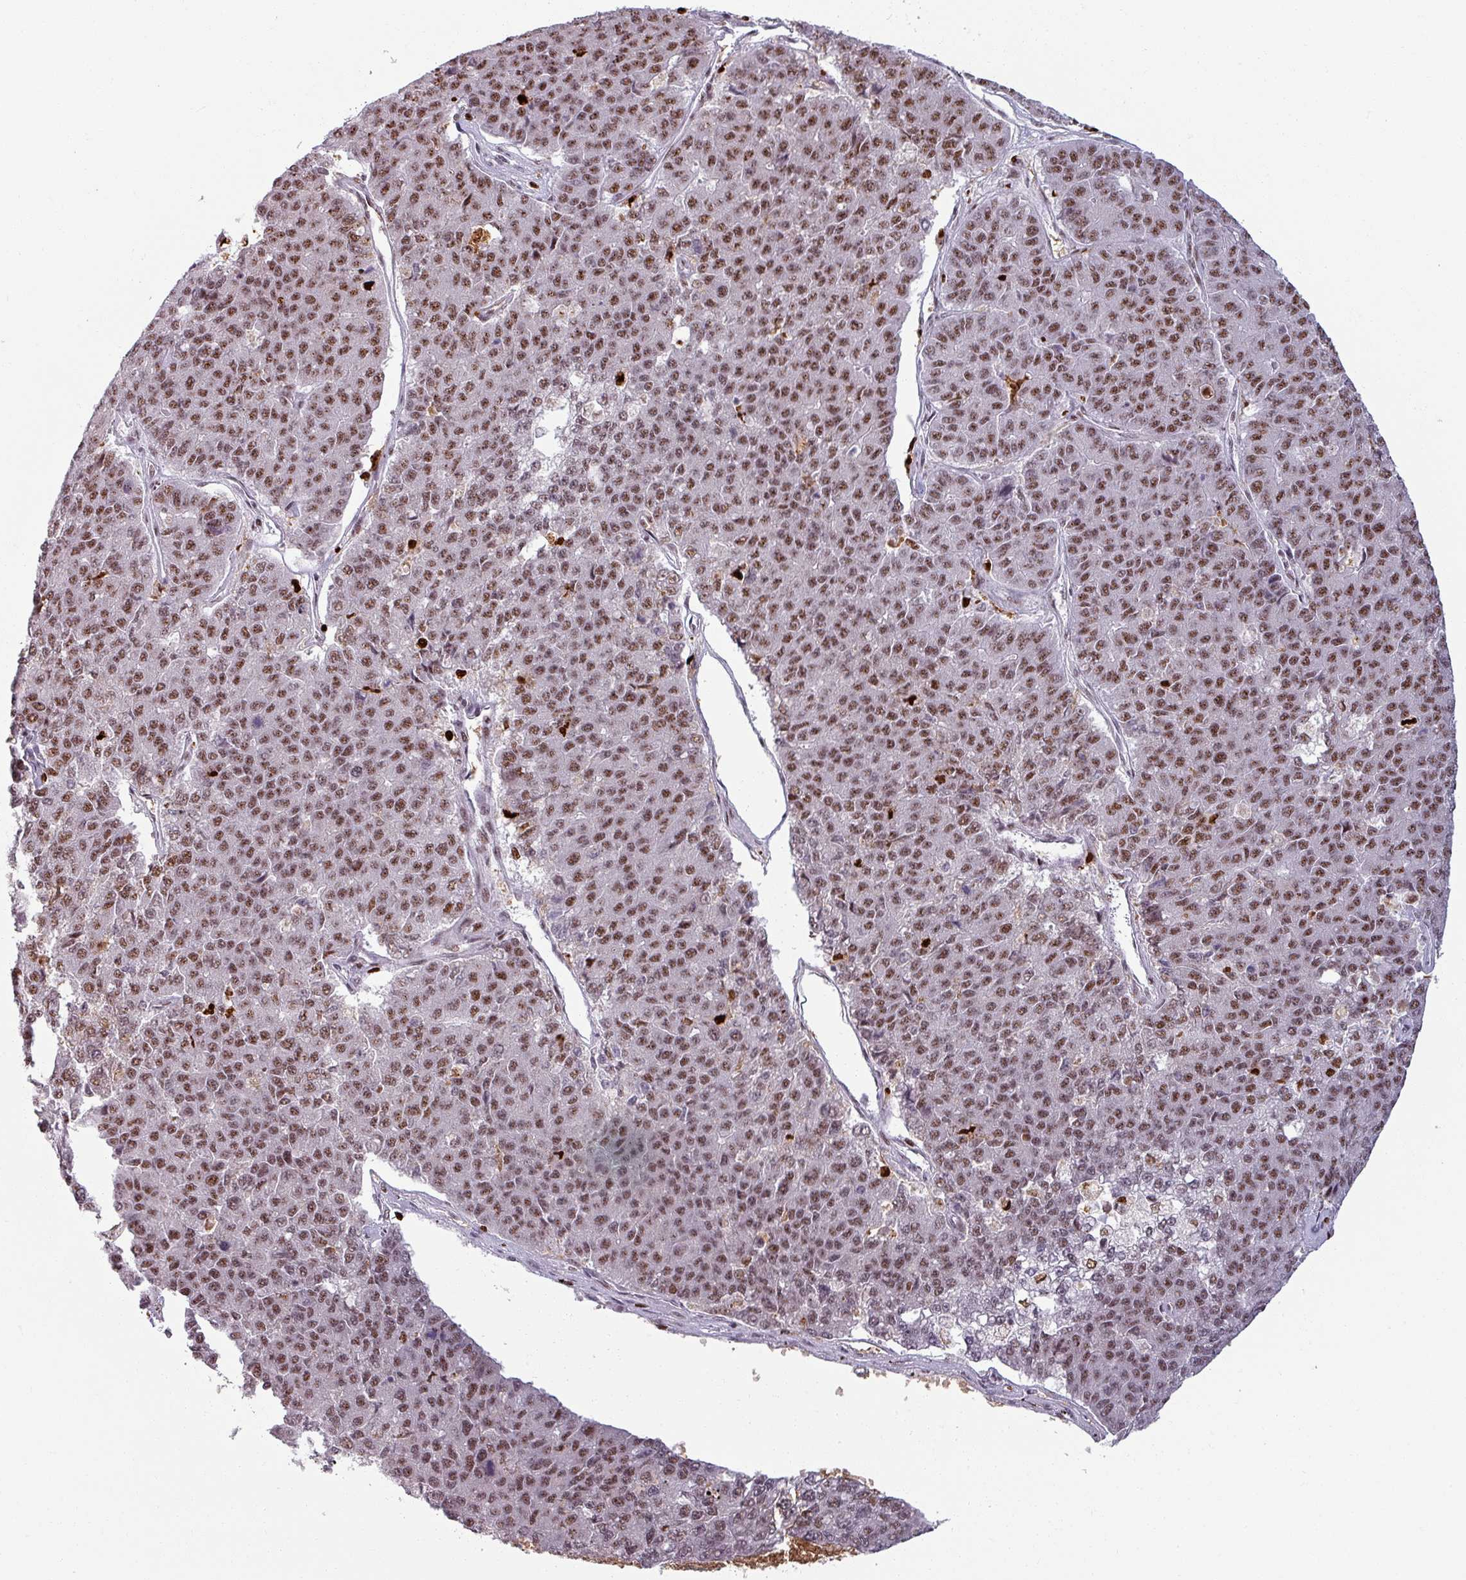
{"staining": {"intensity": "moderate", "quantity": ">75%", "location": "nuclear"}, "tissue": "pancreatic cancer", "cell_type": "Tumor cells", "image_type": "cancer", "snomed": [{"axis": "morphology", "description": "Adenocarcinoma, NOS"}, {"axis": "topography", "description": "Pancreas"}], "caption": "Moderate nuclear expression is appreciated in about >75% of tumor cells in pancreatic adenocarcinoma.", "gene": "NCOR1", "patient": {"sex": "male", "age": 50}}